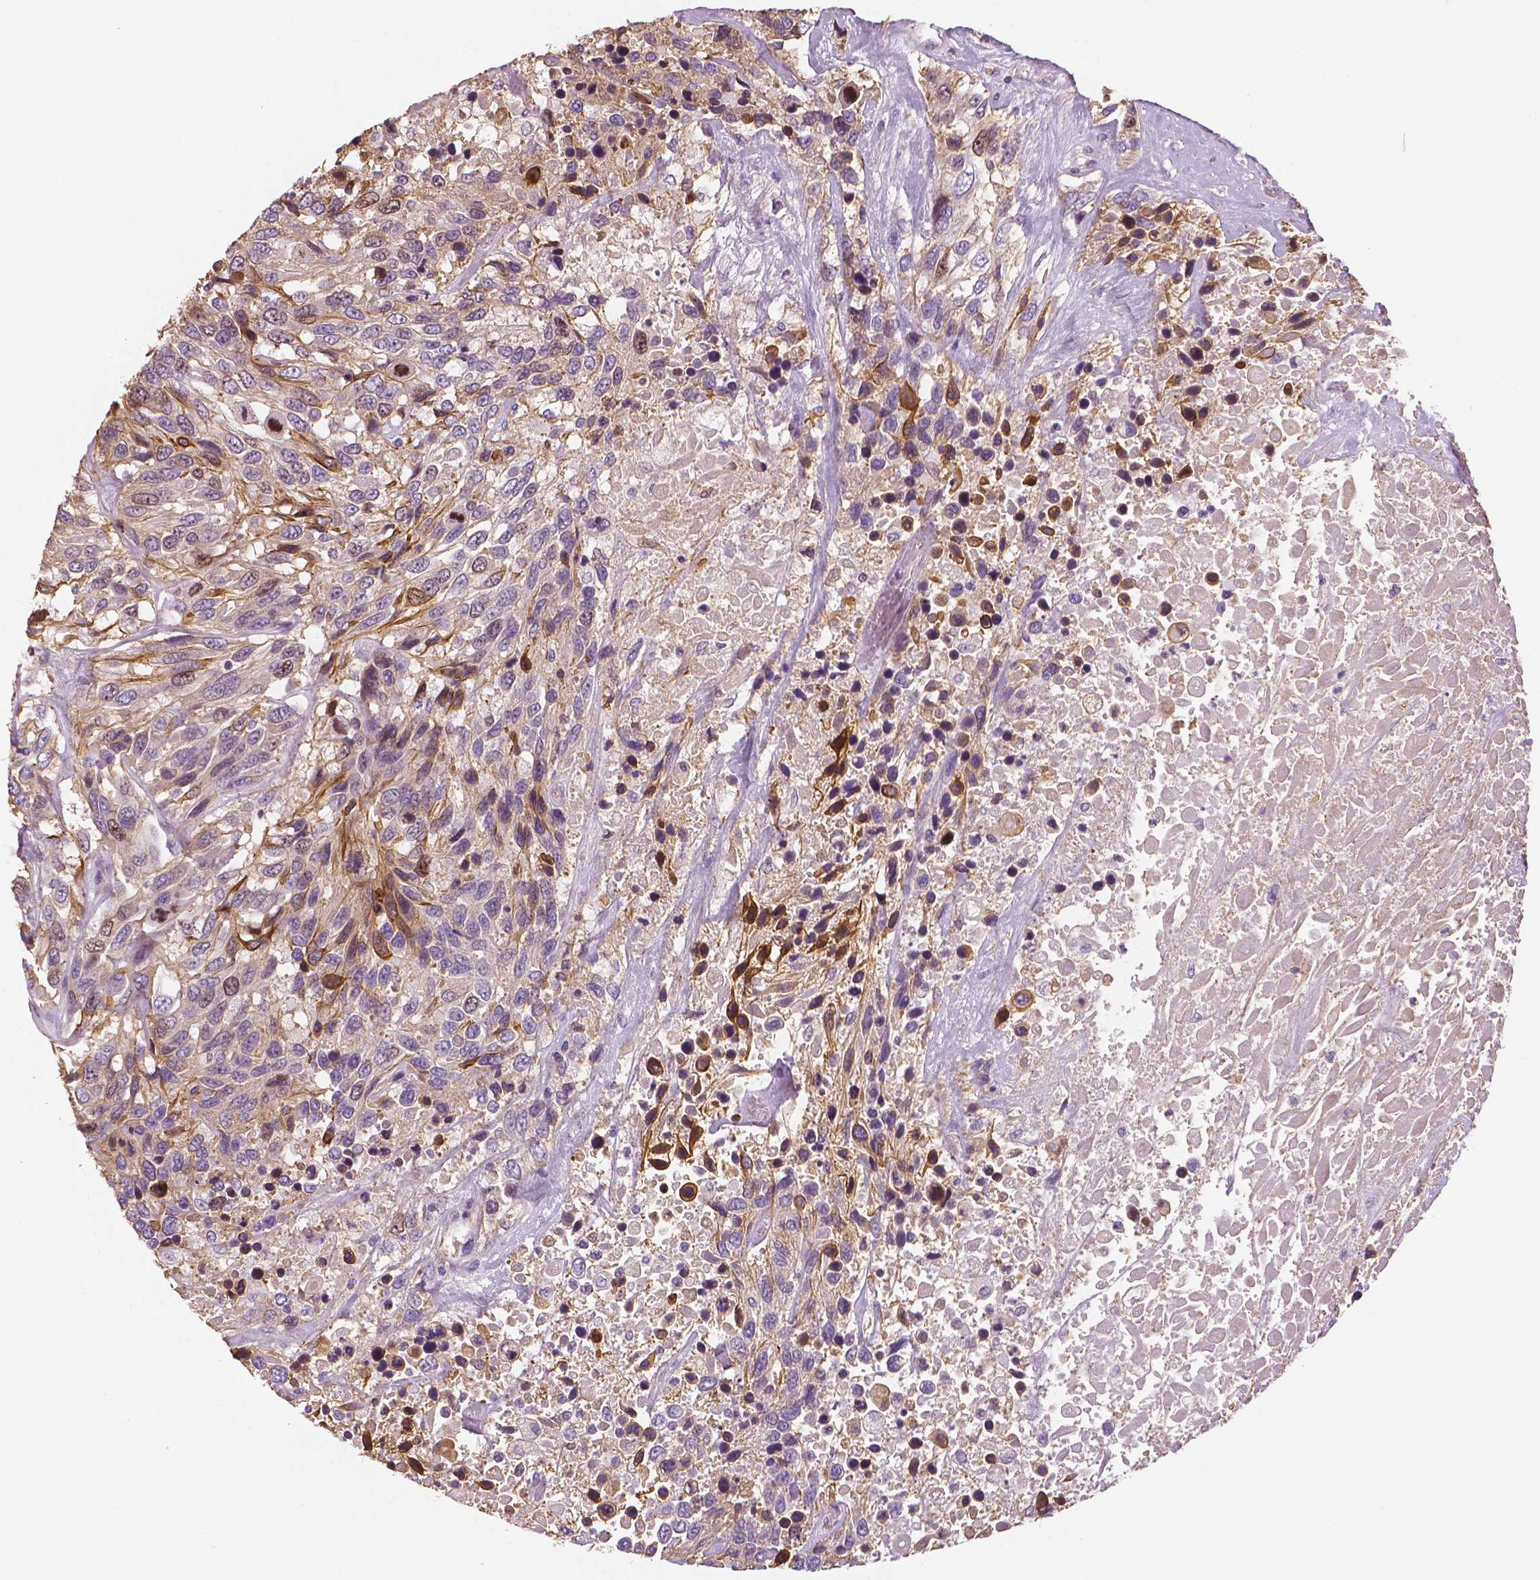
{"staining": {"intensity": "moderate", "quantity": "<25%", "location": "cytoplasmic/membranous,nuclear"}, "tissue": "urothelial cancer", "cell_type": "Tumor cells", "image_type": "cancer", "snomed": [{"axis": "morphology", "description": "Urothelial carcinoma, High grade"}, {"axis": "topography", "description": "Urinary bladder"}], "caption": "An IHC photomicrograph of neoplastic tissue is shown. Protein staining in brown shows moderate cytoplasmic/membranous and nuclear positivity in urothelial cancer within tumor cells.", "gene": "MKI67", "patient": {"sex": "female", "age": 70}}